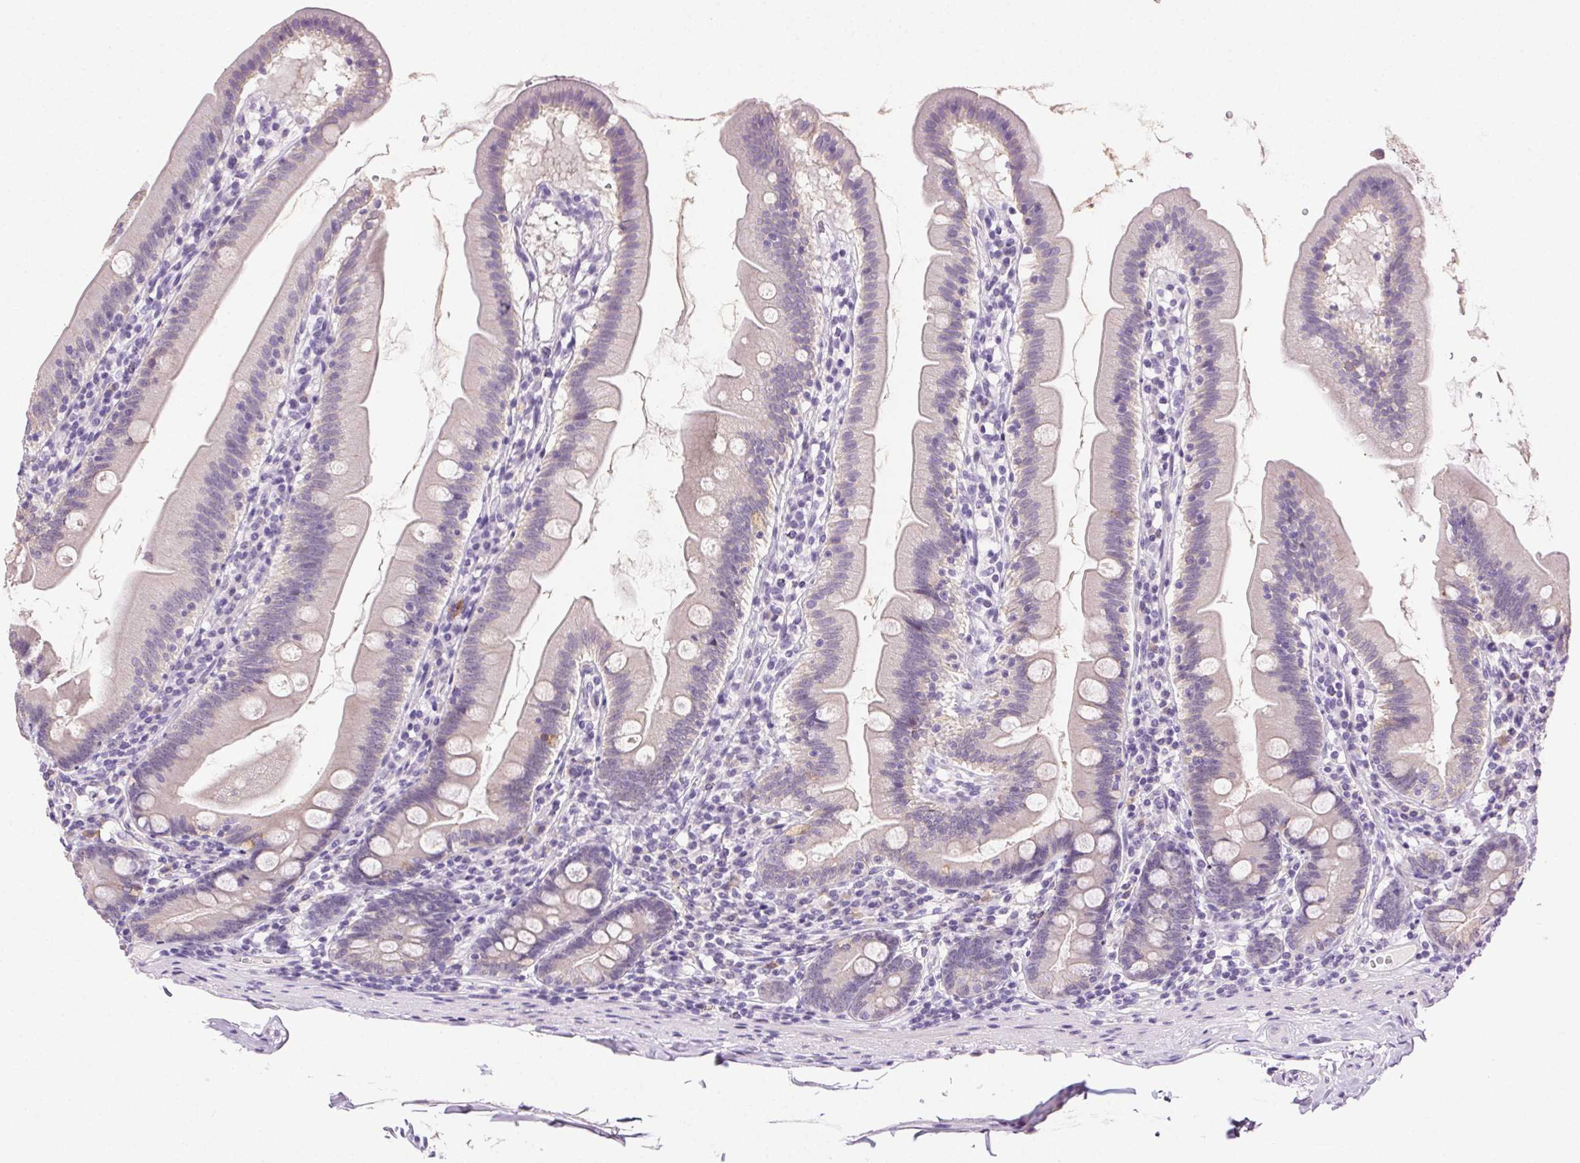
{"staining": {"intensity": "negative", "quantity": "none", "location": "none"}, "tissue": "duodenum", "cell_type": "Glandular cells", "image_type": "normal", "snomed": [{"axis": "morphology", "description": "Normal tissue, NOS"}, {"axis": "topography", "description": "Duodenum"}], "caption": "DAB immunohistochemical staining of normal human duodenum shows no significant positivity in glandular cells.", "gene": "CLDN10", "patient": {"sex": "female", "age": 67}}